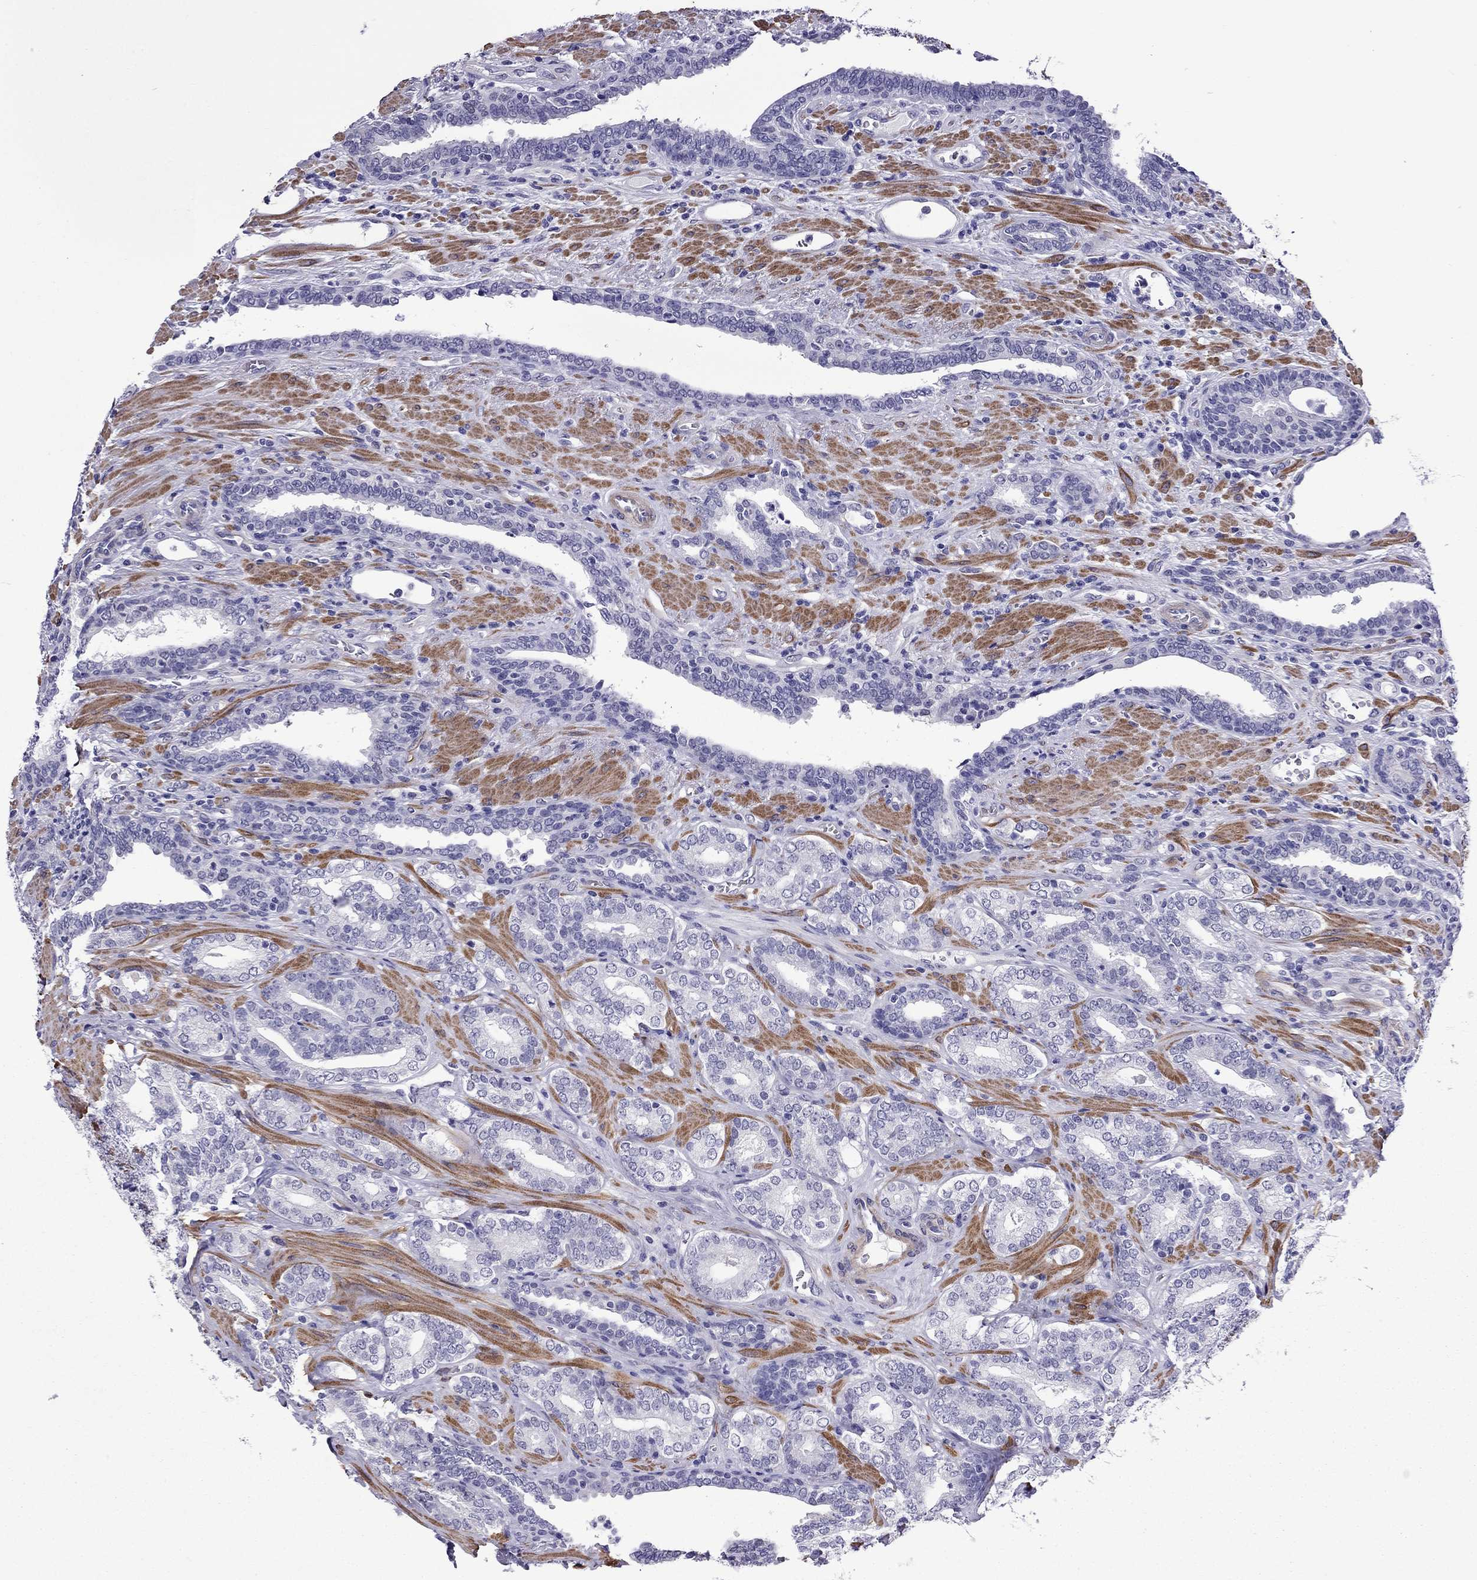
{"staining": {"intensity": "negative", "quantity": "none", "location": "none"}, "tissue": "prostate cancer", "cell_type": "Tumor cells", "image_type": "cancer", "snomed": [{"axis": "morphology", "description": "Adenocarcinoma, Low grade"}, {"axis": "topography", "description": "Prostate"}], "caption": "DAB immunohistochemical staining of prostate low-grade adenocarcinoma demonstrates no significant staining in tumor cells.", "gene": "CHRNA5", "patient": {"sex": "male", "age": 61}}